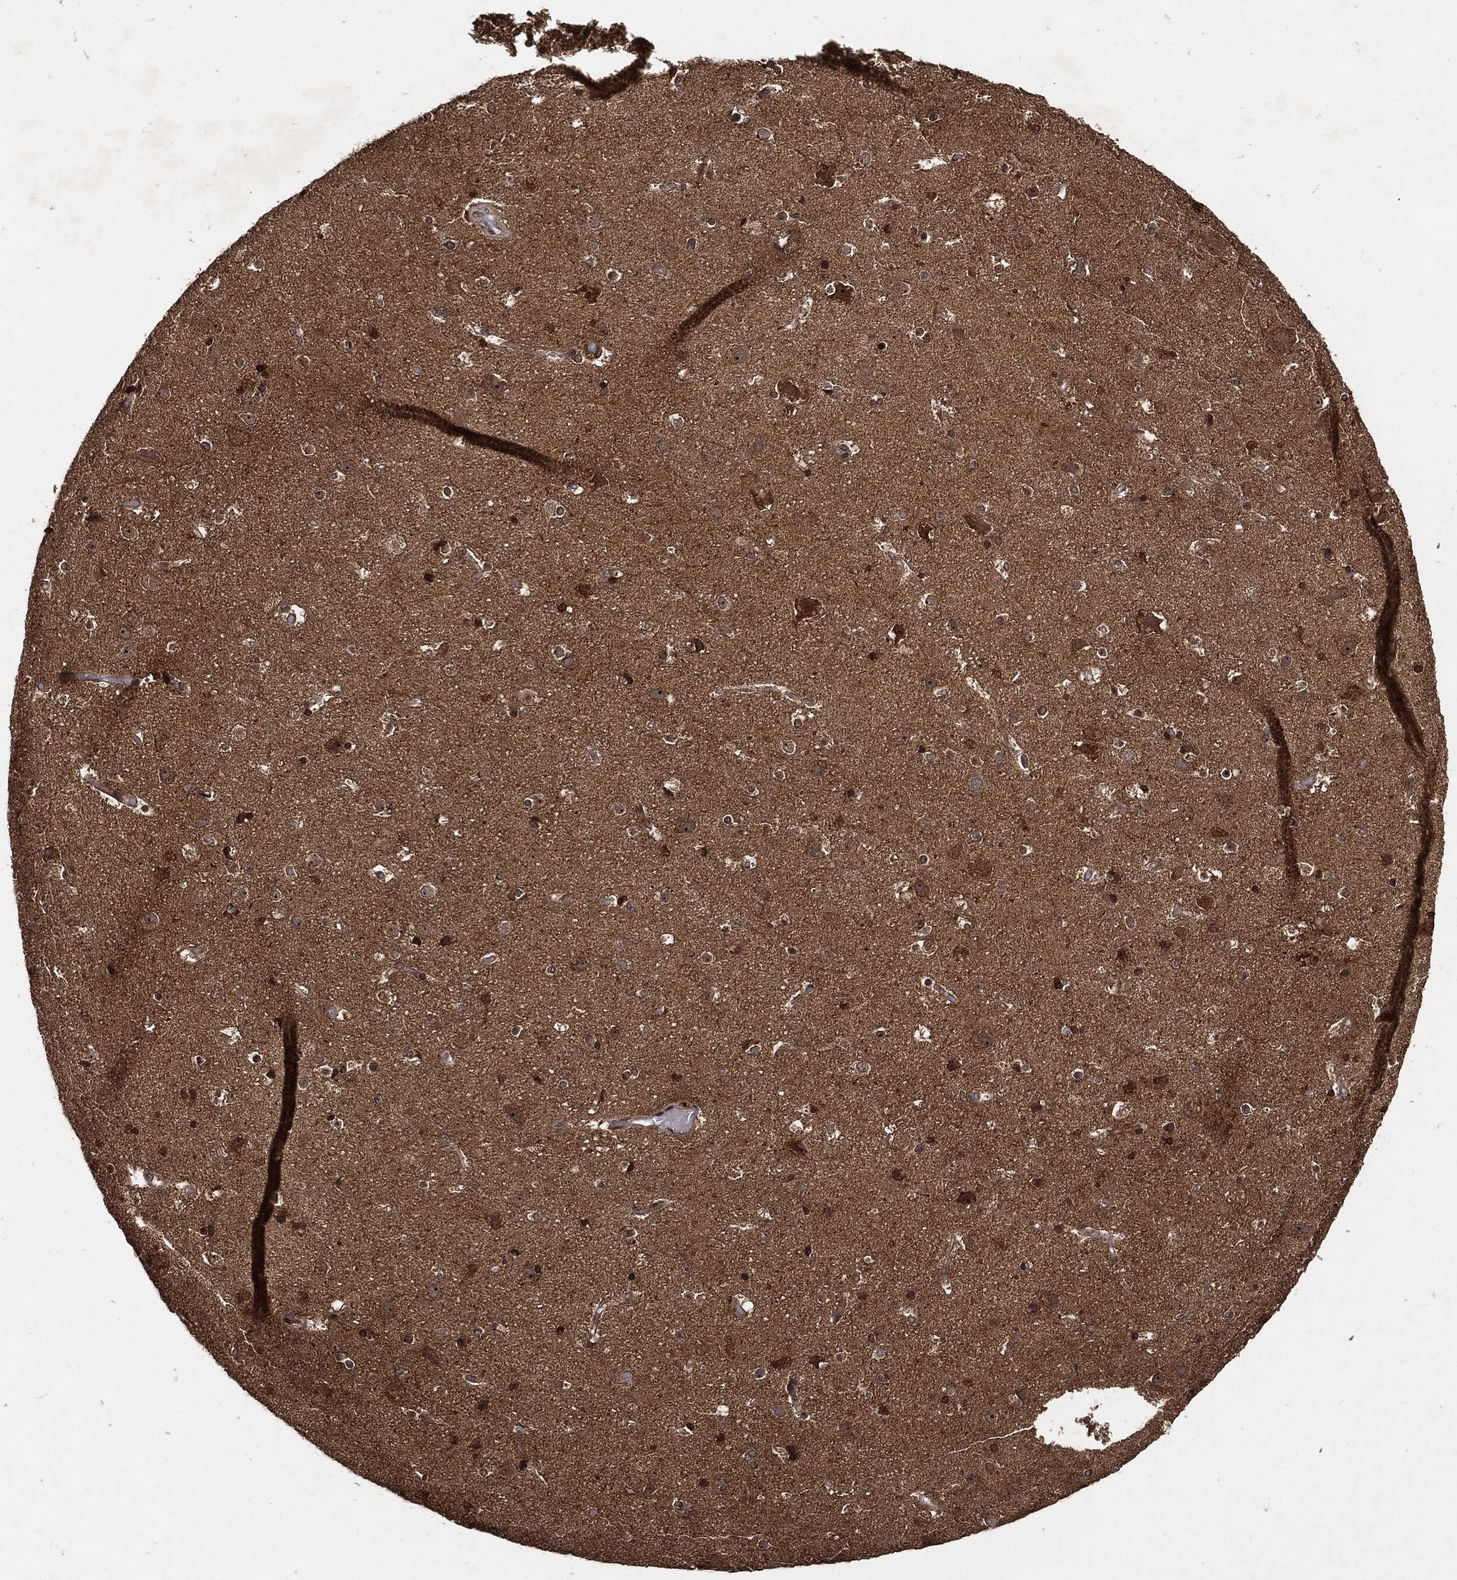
{"staining": {"intensity": "negative", "quantity": "none", "location": "none"}, "tissue": "cerebral cortex", "cell_type": "Endothelial cells", "image_type": "normal", "snomed": [{"axis": "morphology", "description": "Normal tissue, NOS"}, {"axis": "topography", "description": "Cerebral cortex"}], "caption": "Immunohistochemistry (IHC) of benign cerebral cortex shows no staining in endothelial cells. The staining is performed using DAB (3,3'-diaminobenzidine) brown chromogen with nuclei counter-stained in using hematoxylin.", "gene": "ZNF226", "patient": {"sex": "female", "age": 52}}